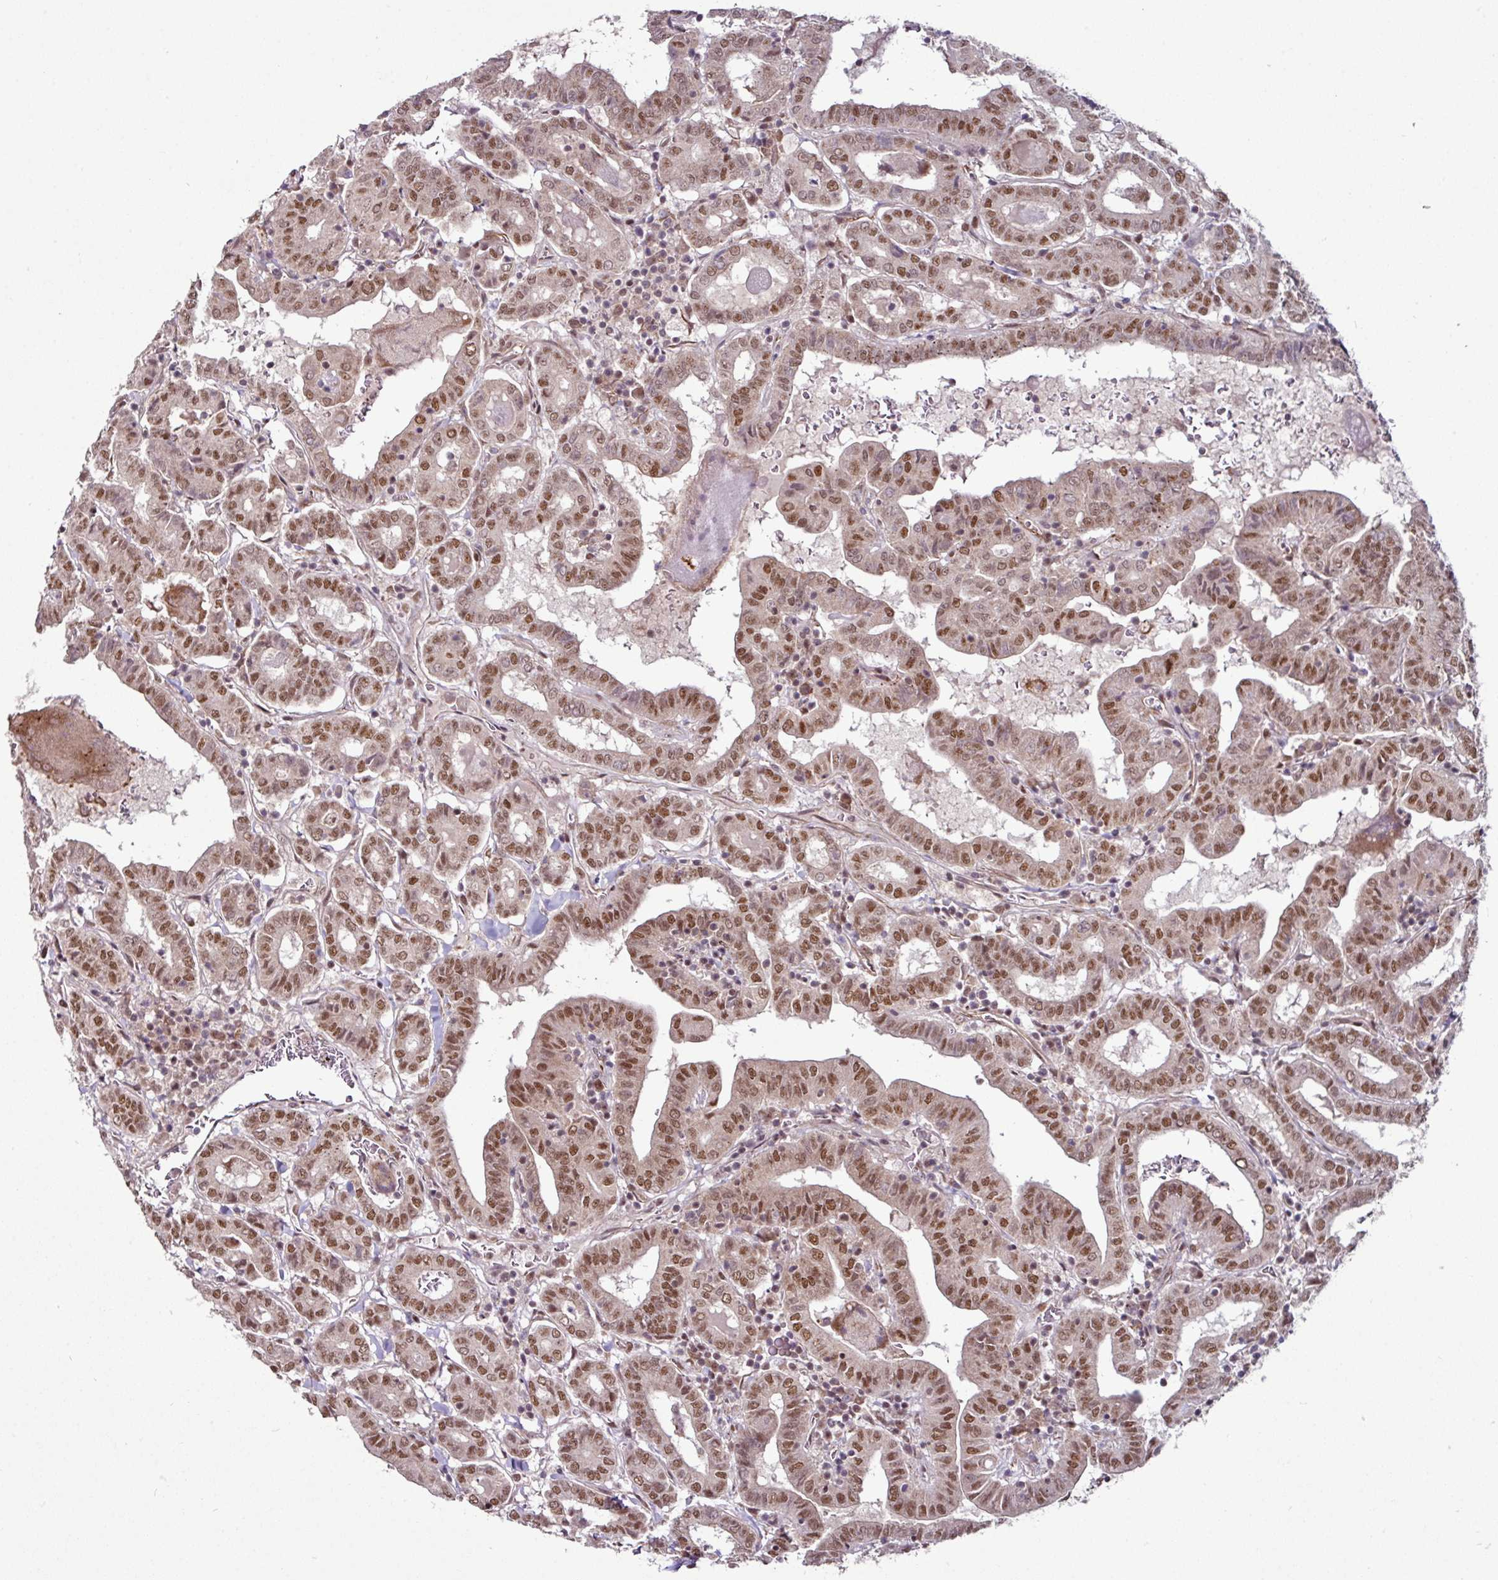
{"staining": {"intensity": "moderate", "quantity": ">75%", "location": "cytoplasmic/membranous,nuclear"}, "tissue": "thyroid cancer", "cell_type": "Tumor cells", "image_type": "cancer", "snomed": [{"axis": "morphology", "description": "Papillary adenocarcinoma, NOS"}, {"axis": "topography", "description": "Thyroid gland"}], "caption": "Thyroid papillary adenocarcinoma was stained to show a protein in brown. There is medium levels of moderate cytoplasmic/membranous and nuclear staining in approximately >75% of tumor cells.", "gene": "MORF4L2", "patient": {"sex": "female", "age": 72}}